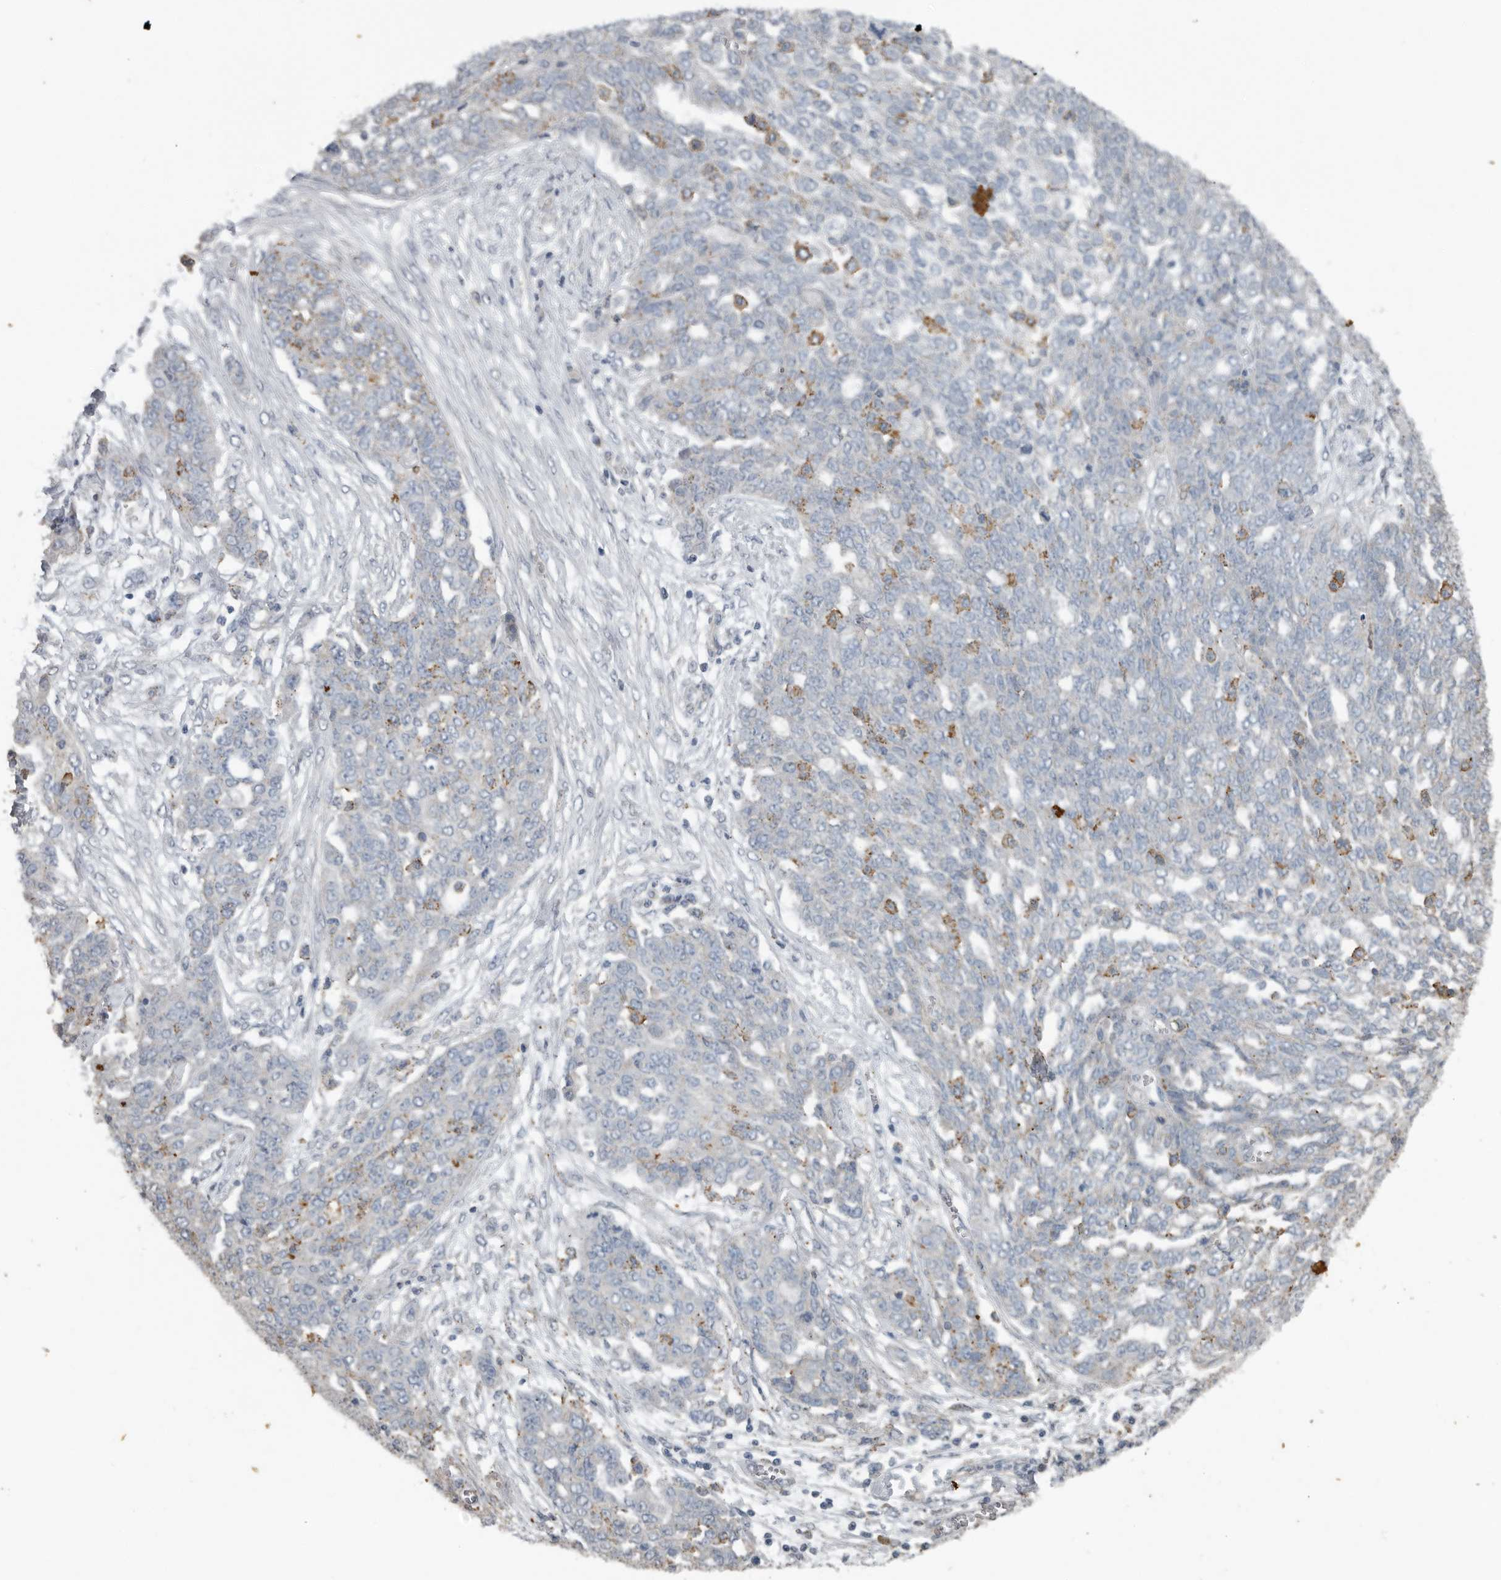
{"staining": {"intensity": "moderate", "quantity": ">75%", "location": "cytoplasmic/membranous"}, "tissue": "ovarian cancer", "cell_type": "Tumor cells", "image_type": "cancer", "snomed": [{"axis": "morphology", "description": "Cystadenocarcinoma, serous, NOS"}, {"axis": "topography", "description": "Soft tissue"}, {"axis": "topography", "description": "Ovary"}], "caption": "A medium amount of moderate cytoplasmic/membranous staining is identified in approximately >75% of tumor cells in ovarian cancer tissue.", "gene": "AFAP1", "patient": {"sex": "female", "age": 57}}